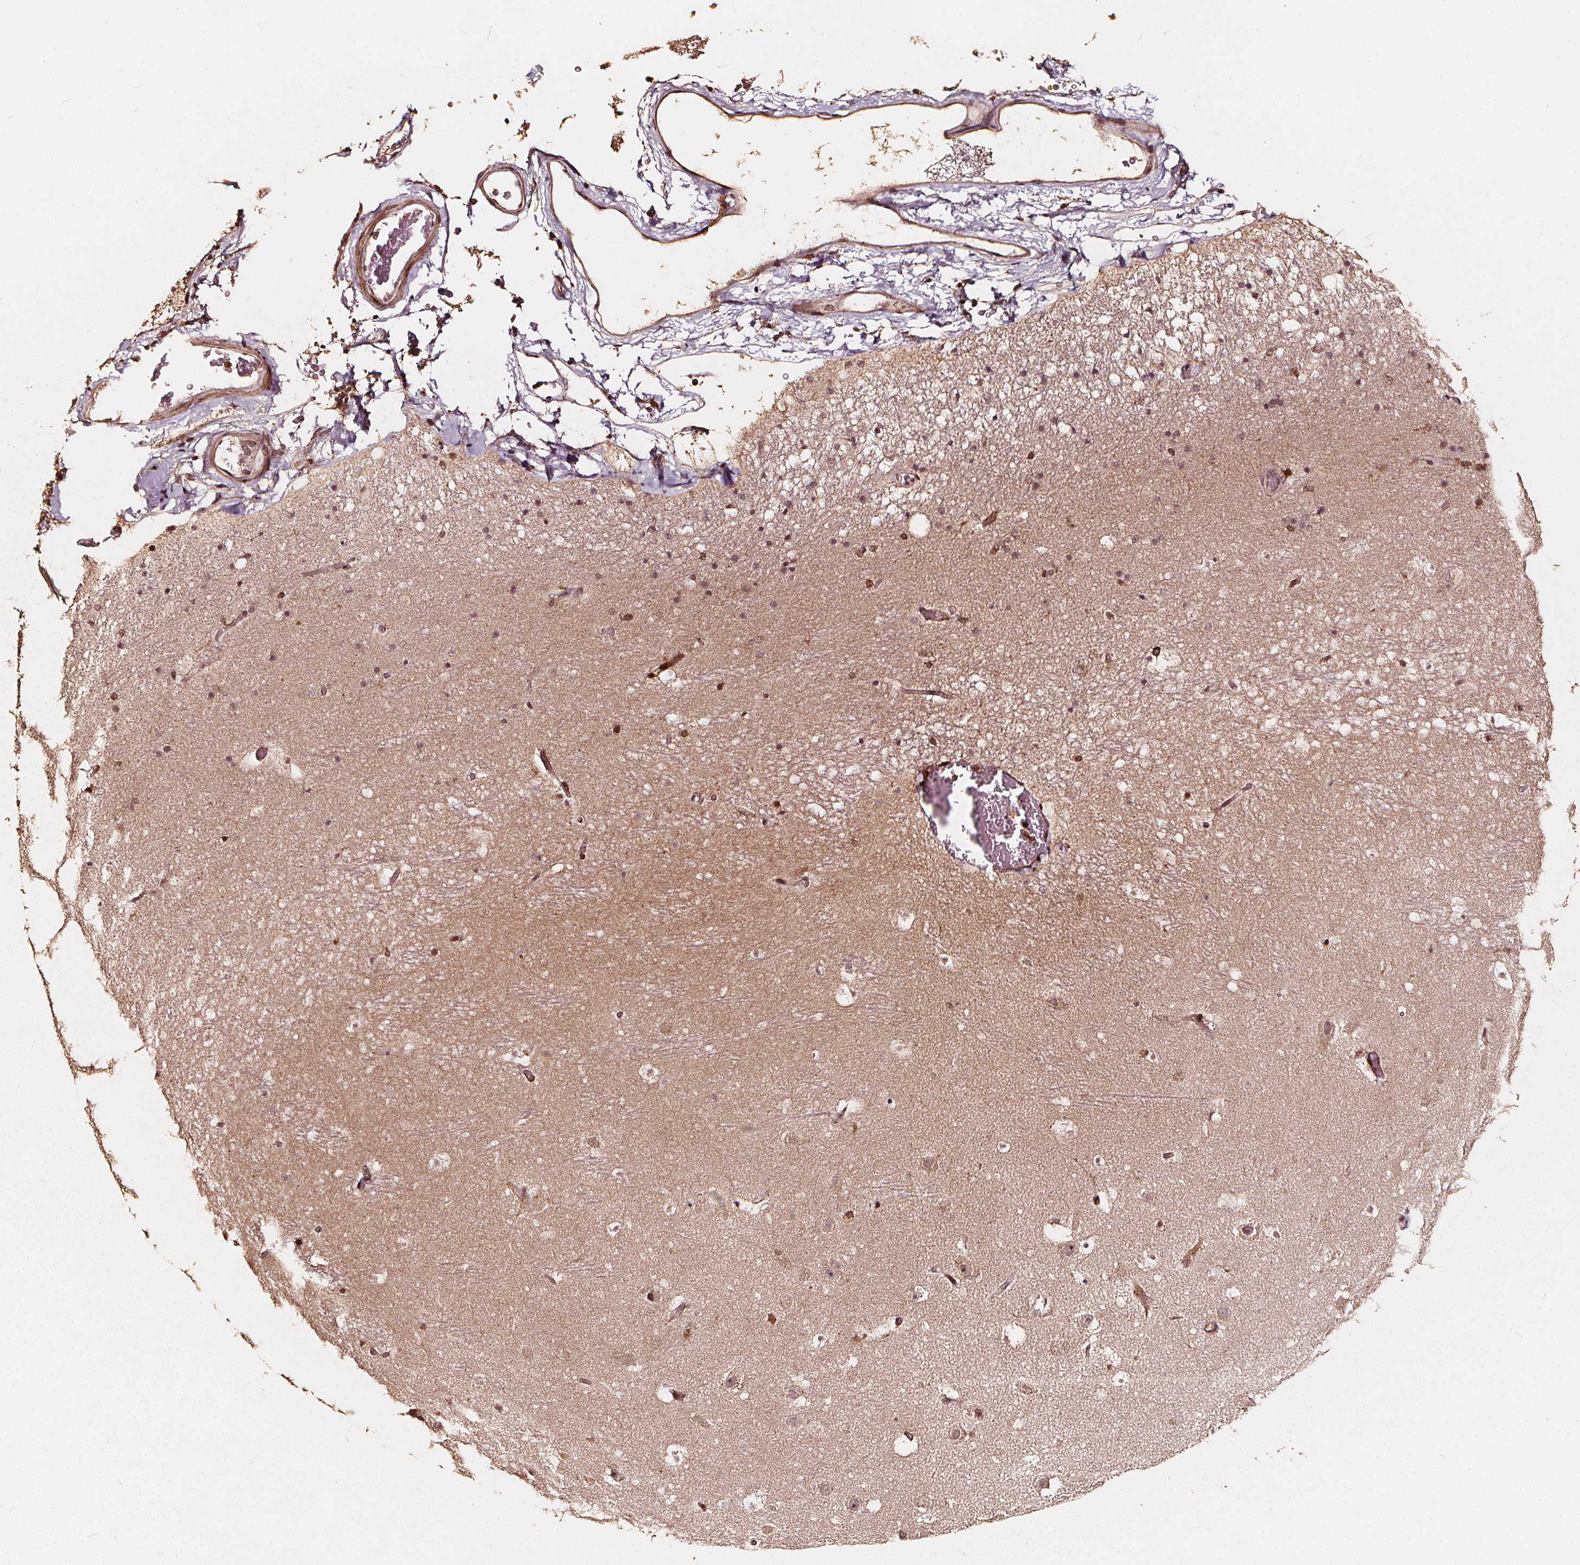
{"staining": {"intensity": "moderate", "quantity": ">75%", "location": "nuclear"}, "tissue": "hippocampus", "cell_type": "Glial cells", "image_type": "normal", "snomed": [{"axis": "morphology", "description": "Normal tissue, NOS"}, {"axis": "topography", "description": "Hippocampus"}], "caption": "High-magnification brightfield microscopy of normal hippocampus stained with DAB (3,3'-diaminobenzidine) (brown) and counterstained with hematoxylin (blue). glial cells exhibit moderate nuclear expression is identified in about>75% of cells. (brown staining indicates protein expression, while blue staining denotes nuclei).", "gene": "EXOSC9", "patient": {"sex": "male", "age": 26}}